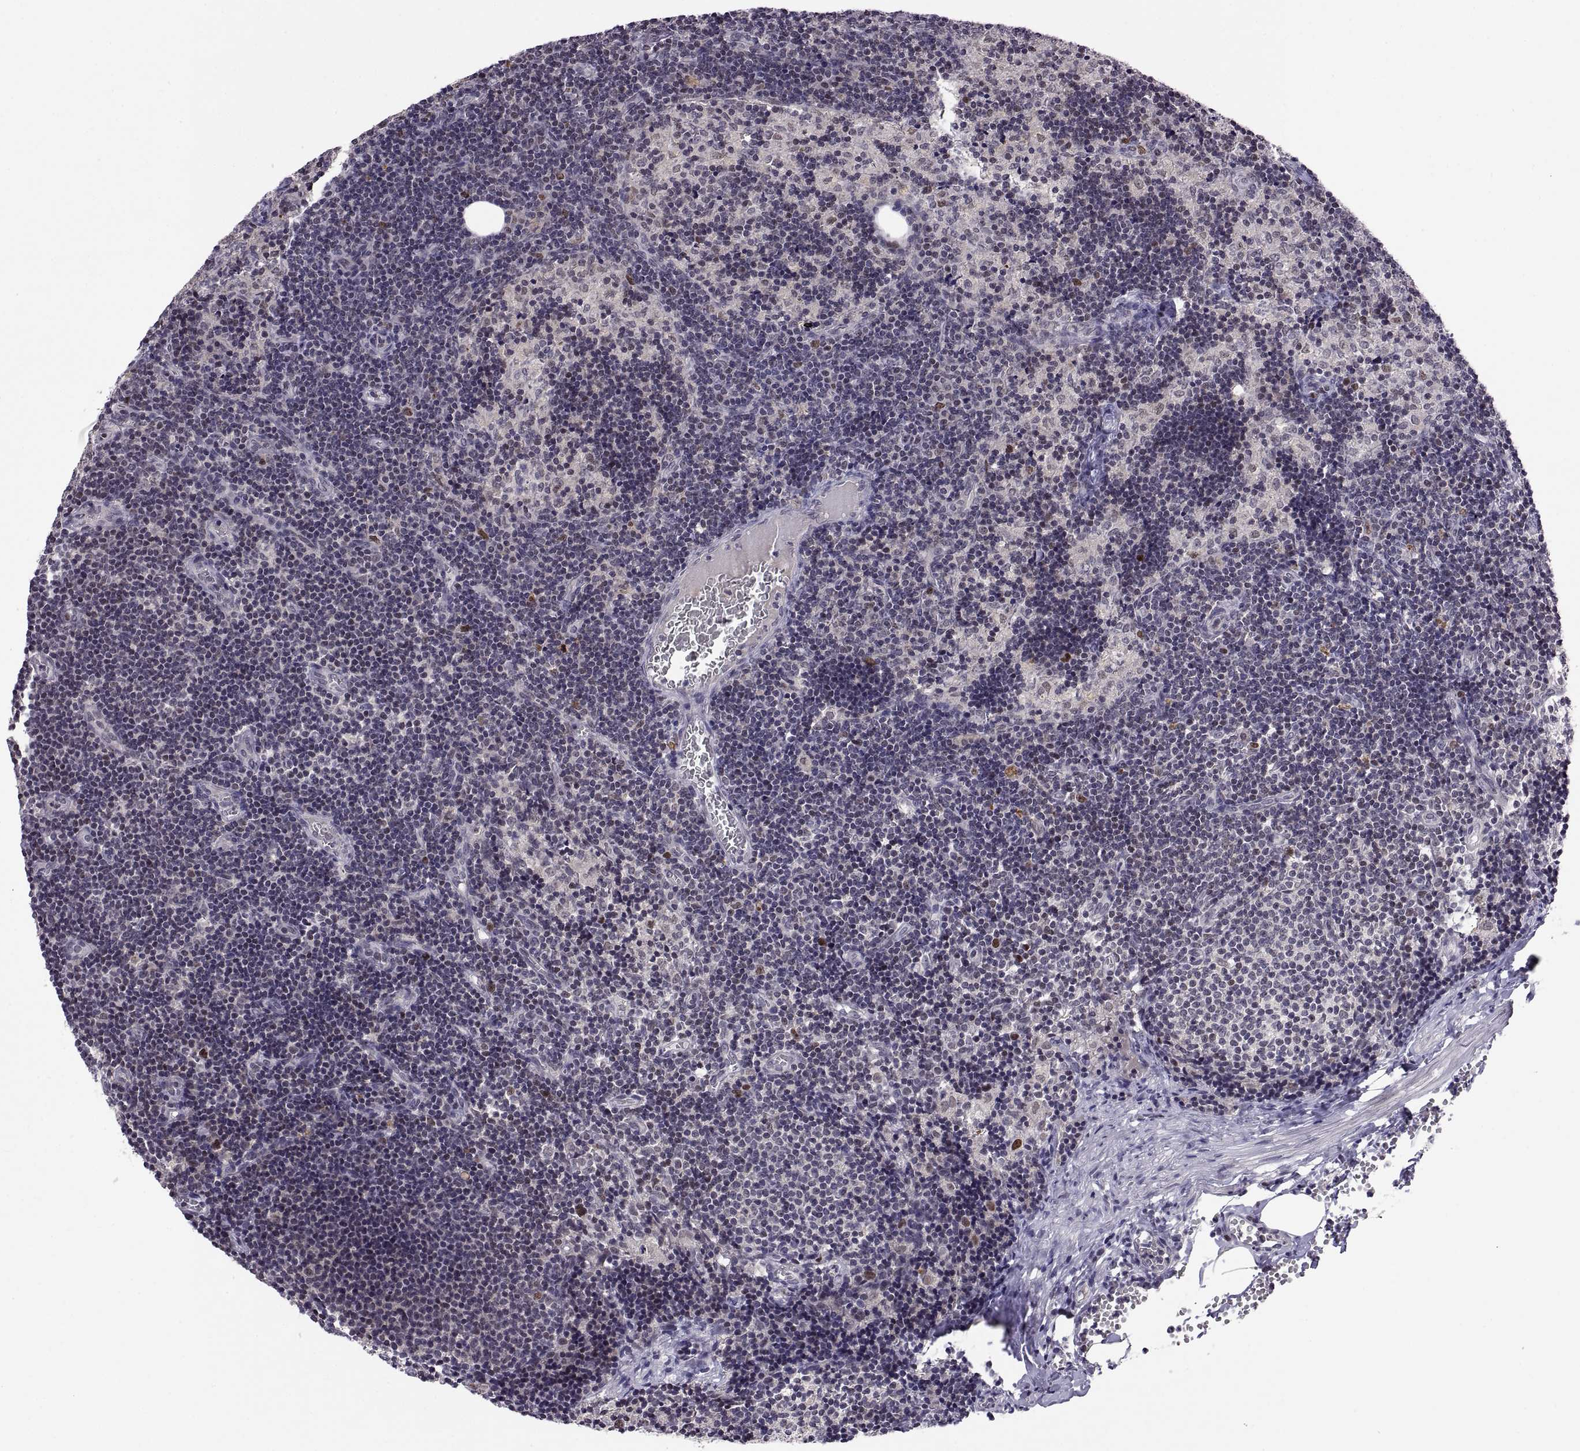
{"staining": {"intensity": "negative", "quantity": "none", "location": "none"}, "tissue": "lymph node", "cell_type": "Germinal center cells", "image_type": "normal", "snomed": [{"axis": "morphology", "description": "Normal tissue, NOS"}, {"axis": "topography", "description": "Lymph node"}], "caption": "The IHC image has no significant positivity in germinal center cells of lymph node.", "gene": "CHFR", "patient": {"sex": "female", "age": 50}}